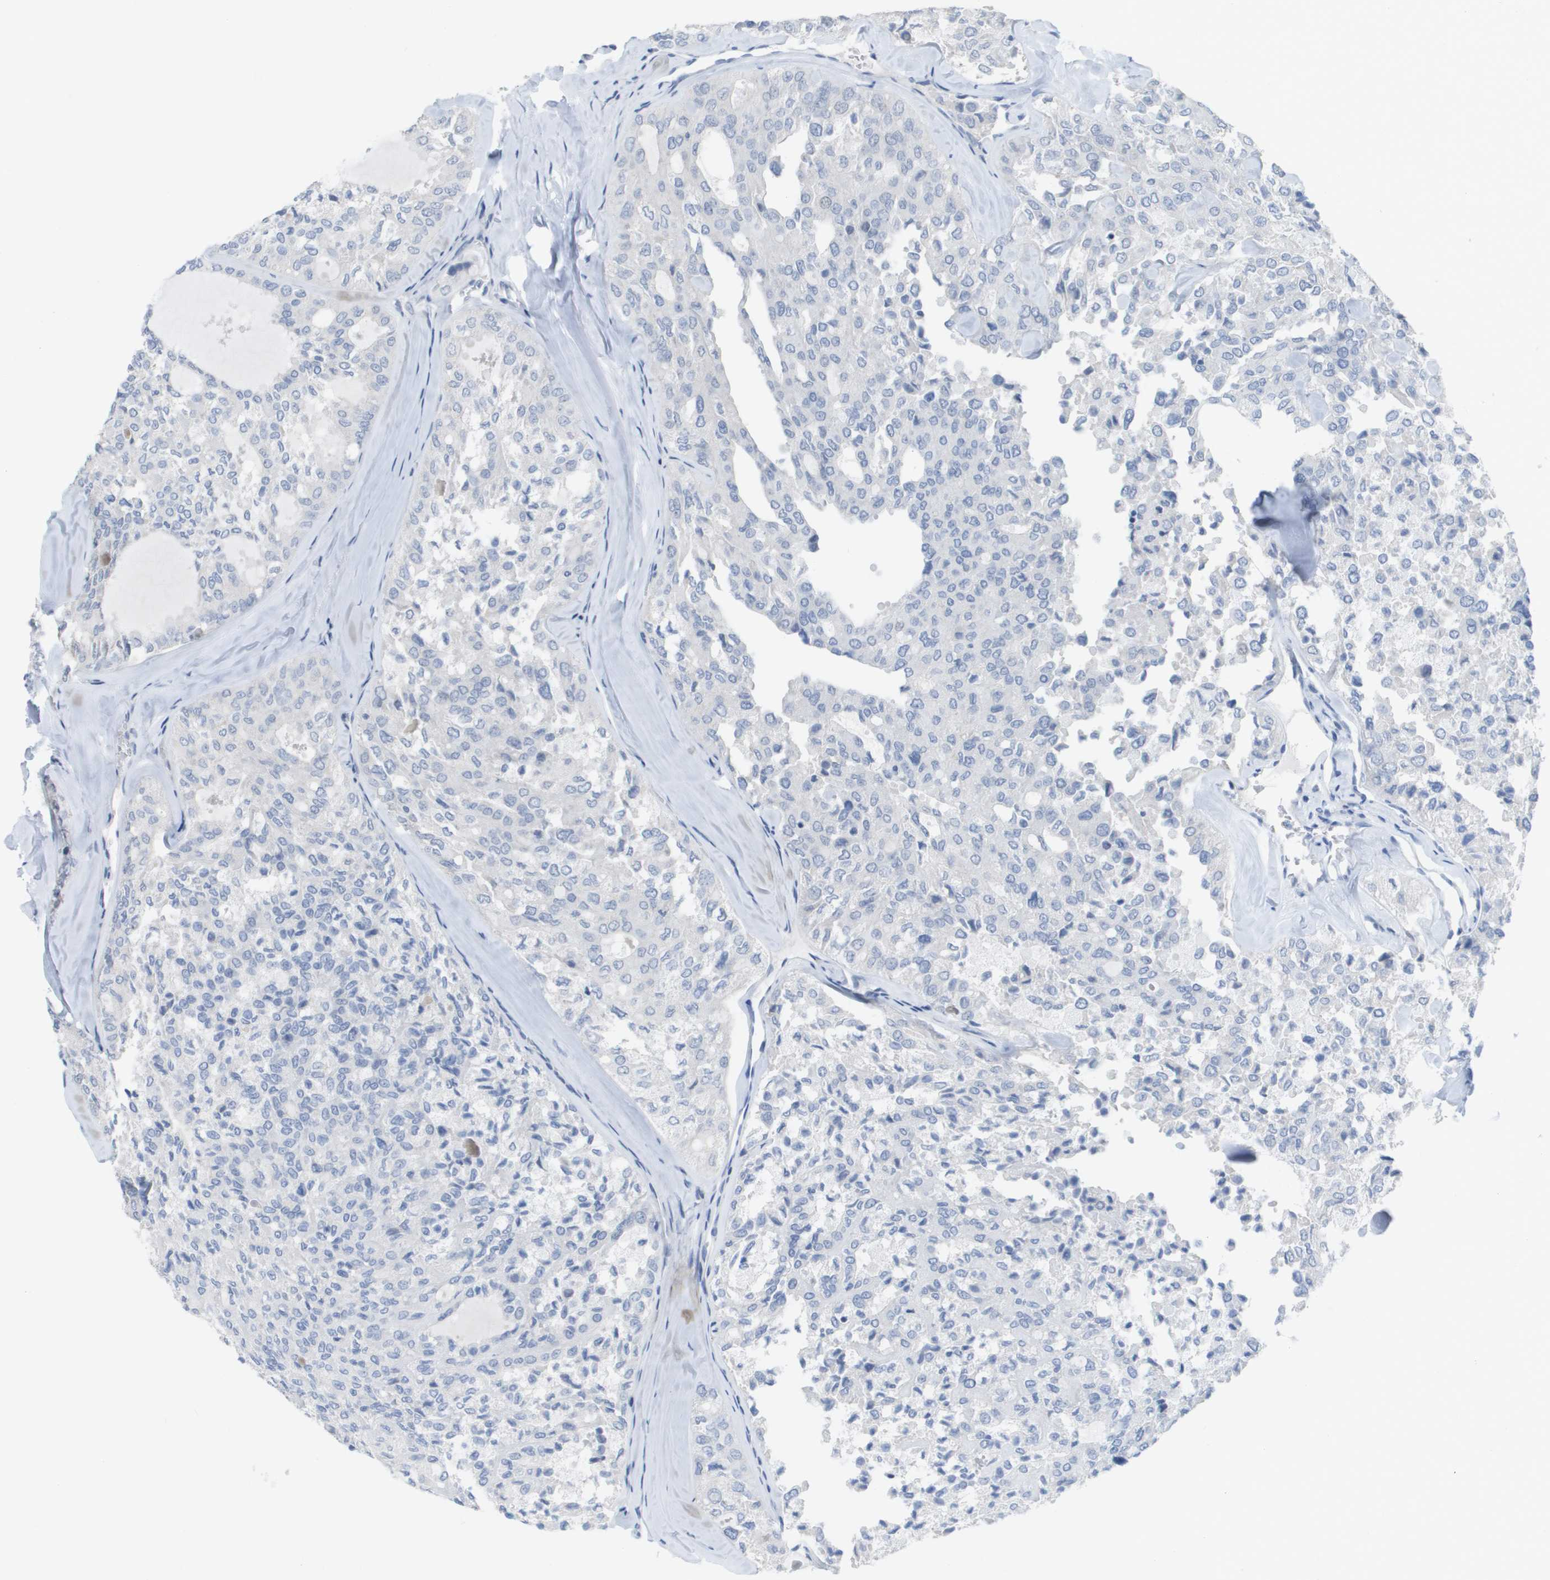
{"staining": {"intensity": "negative", "quantity": "none", "location": "none"}, "tissue": "thyroid cancer", "cell_type": "Tumor cells", "image_type": "cancer", "snomed": [{"axis": "morphology", "description": "Follicular adenoma carcinoma, NOS"}, {"axis": "topography", "description": "Thyroid gland"}], "caption": "Immunohistochemical staining of thyroid follicular adenoma carcinoma demonstrates no significant staining in tumor cells.", "gene": "PDE4A", "patient": {"sex": "male", "age": 75}}